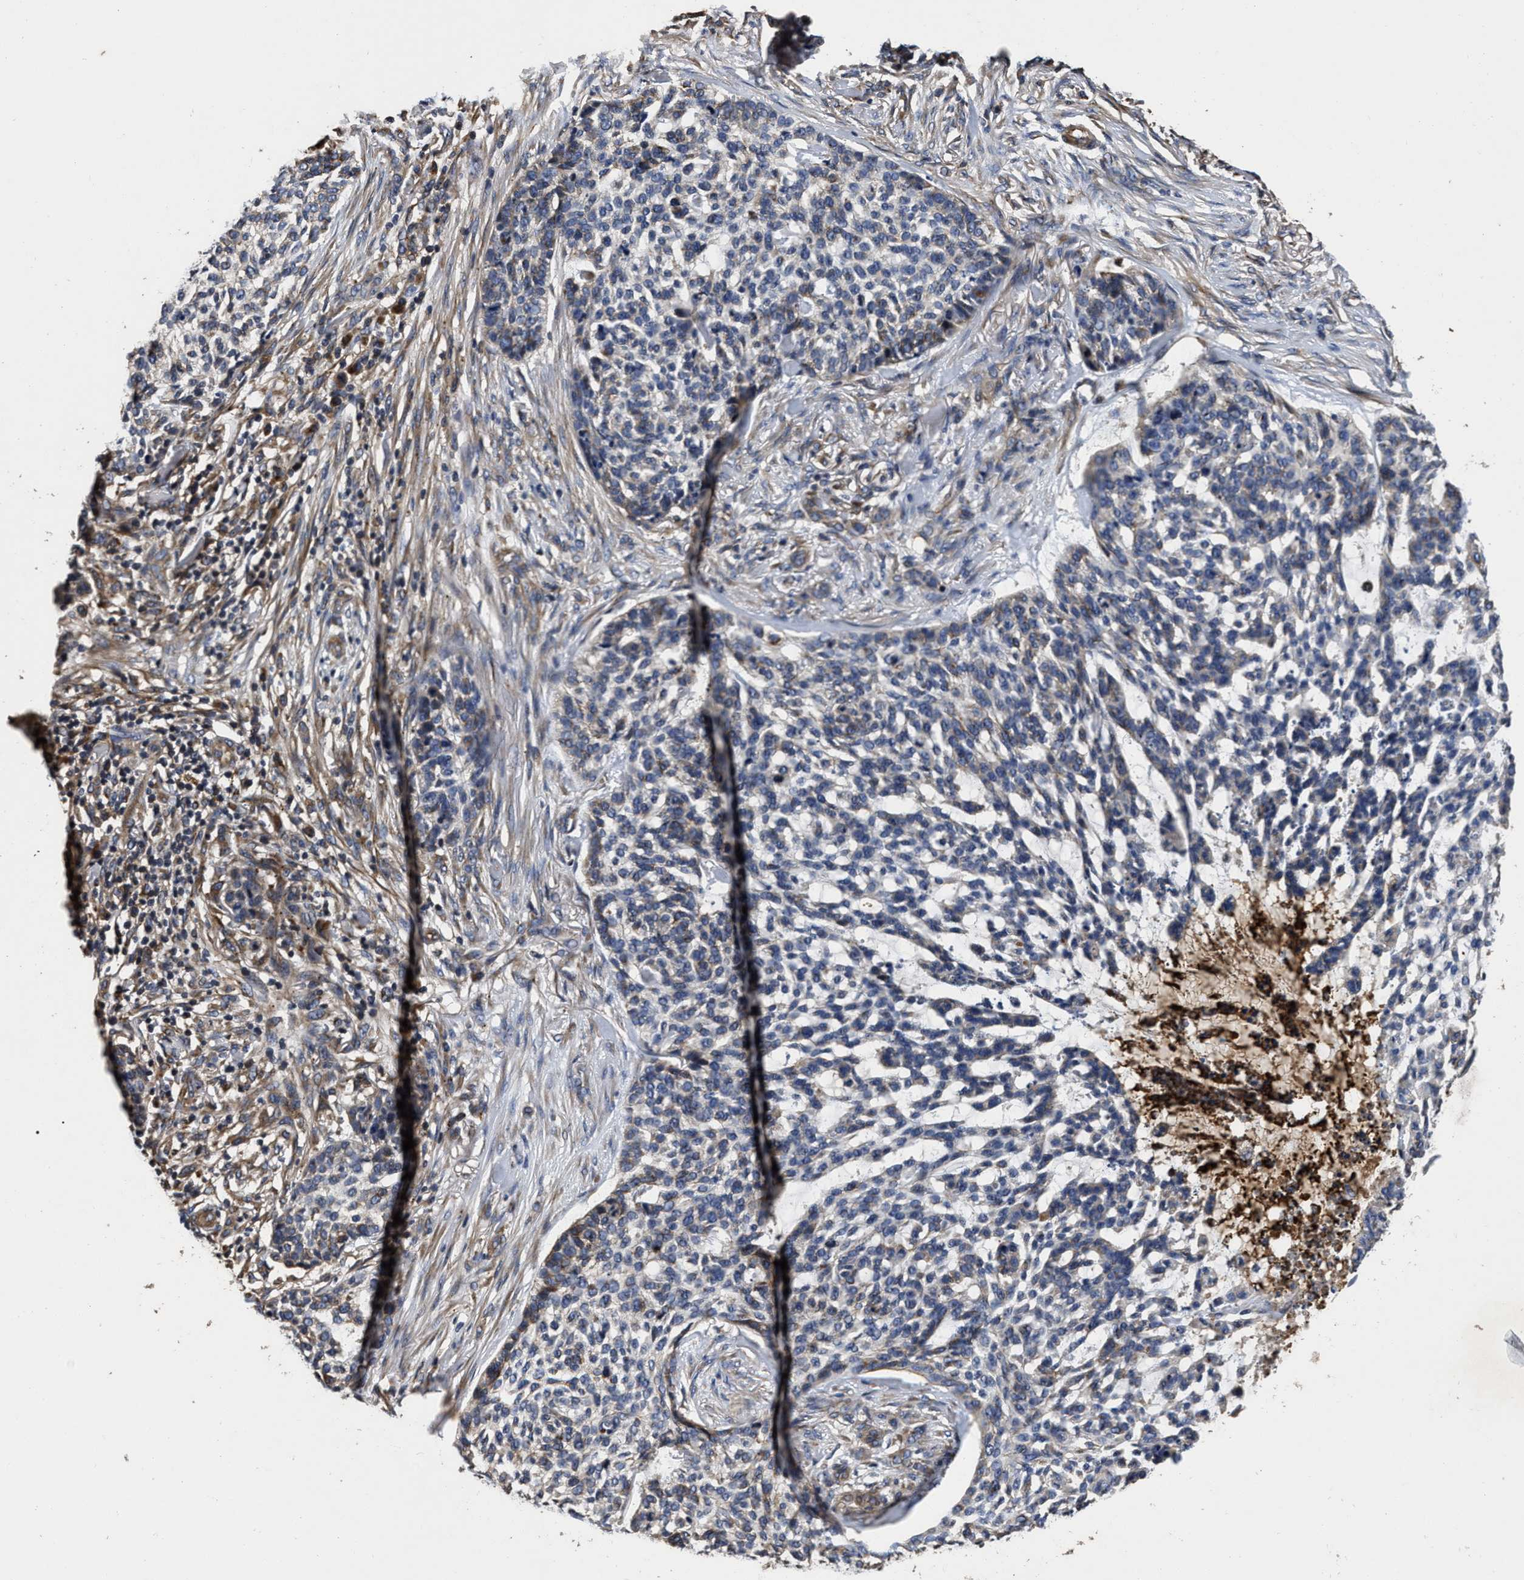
{"staining": {"intensity": "negative", "quantity": "none", "location": "none"}, "tissue": "skin cancer", "cell_type": "Tumor cells", "image_type": "cancer", "snomed": [{"axis": "morphology", "description": "Basal cell carcinoma"}, {"axis": "topography", "description": "Skin"}], "caption": "Human skin basal cell carcinoma stained for a protein using immunohistochemistry (IHC) displays no expression in tumor cells.", "gene": "ABCG8", "patient": {"sex": "female", "age": 64}}